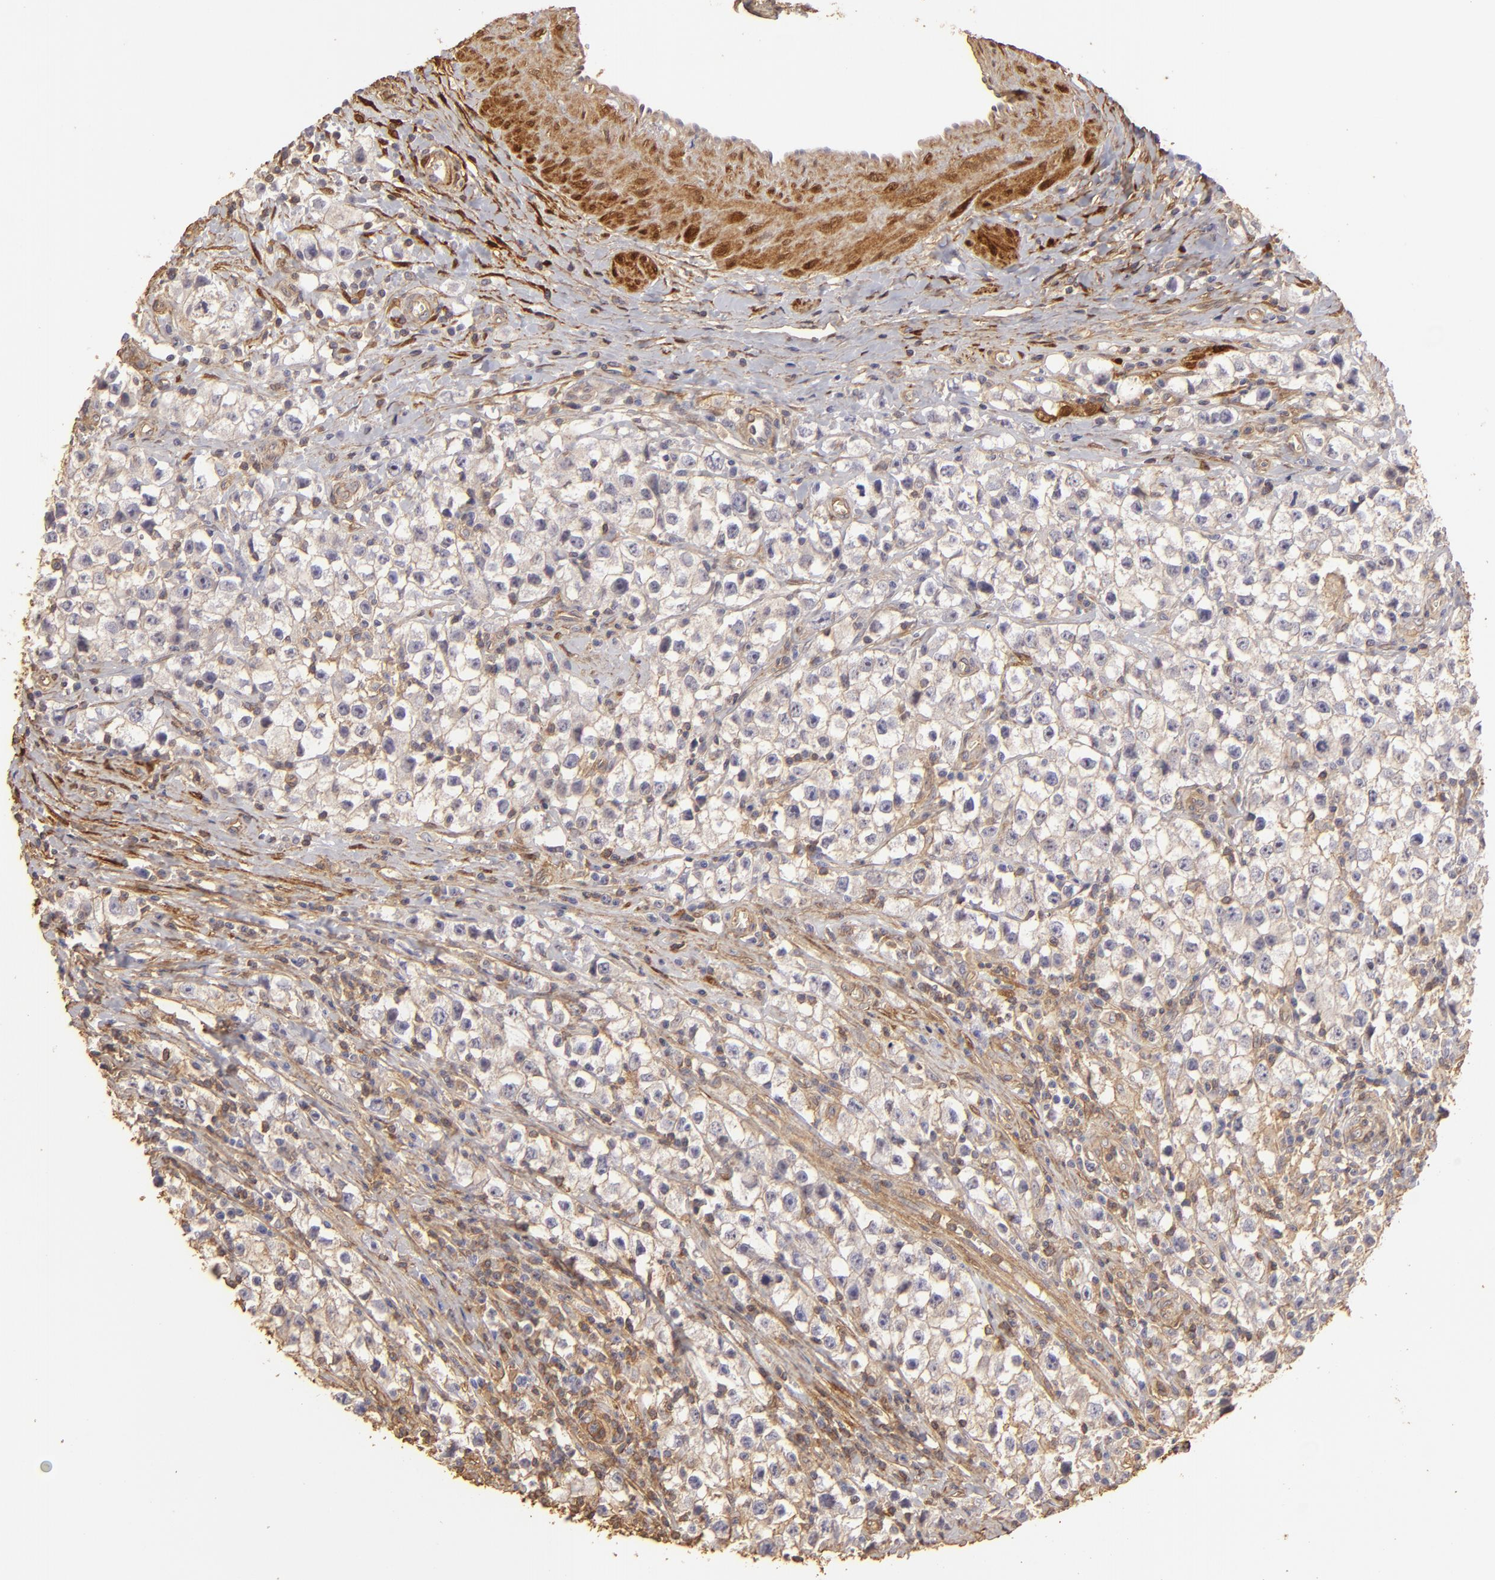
{"staining": {"intensity": "negative", "quantity": "none", "location": "none"}, "tissue": "testis cancer", "cell_type": "Tumor cells", "image_type": "cancer", "snomed": [{"axis": "morphology", "description": "Seminoma, NOS"}, {"axis": "topography", "description": "Testis"}], "caption": "This photomicrograph is of testis seminoma stained with IHC to label a protein in brown with the nuclei are counter-stained blue. There is no expression in tumor cells.", "gene": "HSPB6", "patient": {"sex": "male", "age": 35}}